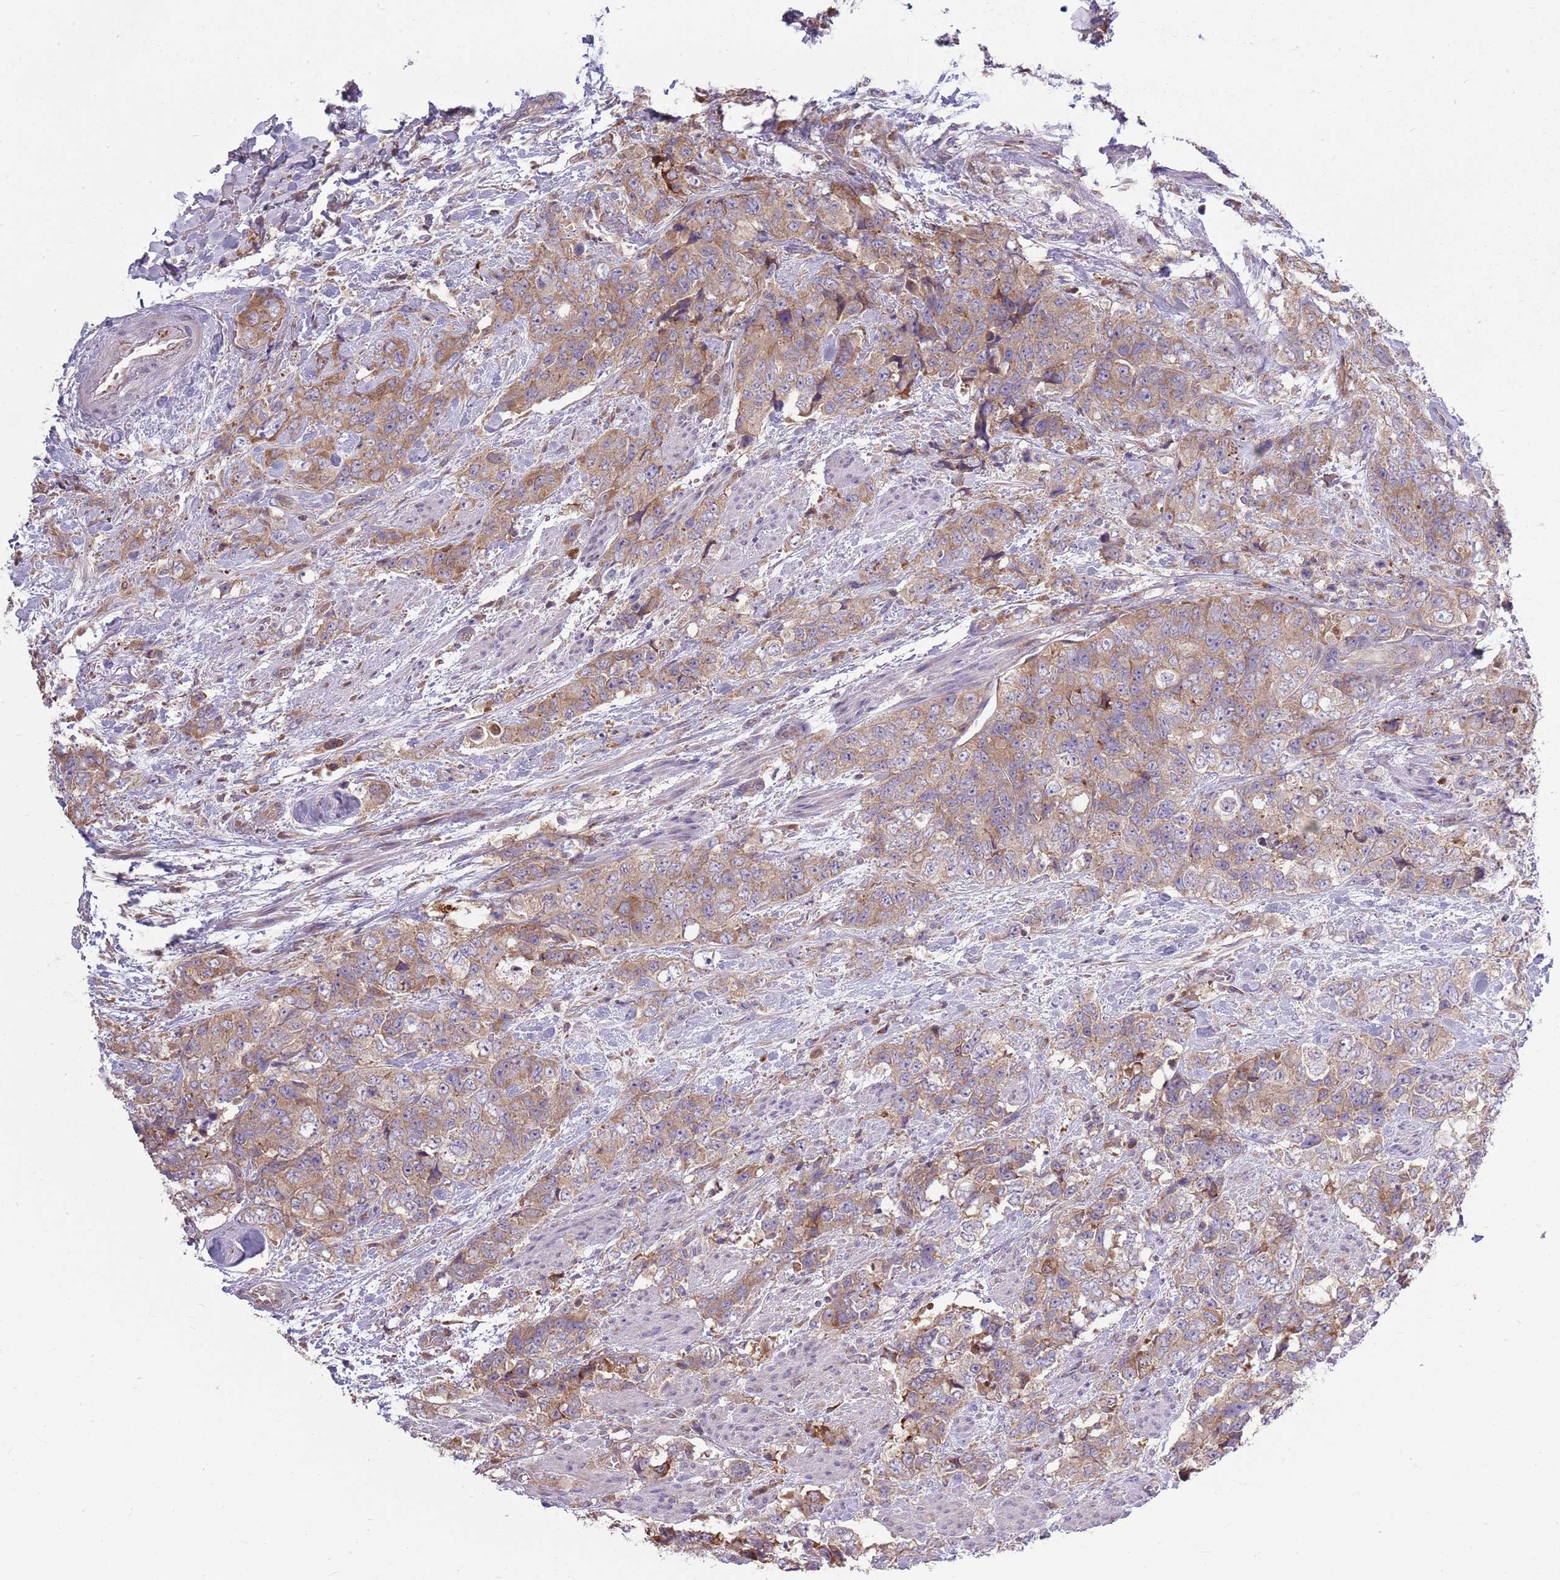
{"staining": {"intensity": "moderate", "quantity": ">75%", "location": "cytoplasmic/membranous"}, "tissue": "urothelial cancer", "cell_type": "Tumor cells", "image_type": "cancer", "snomed": [{"axis": "morphology", "description": "Urothelial carcinoma, High grade"}, {"axis": "topography", "description": "Urinary bladder"}], "caption": "An immunohistochemistry histopathology image of tumor tissue is shown. Protein staining in brown shows moderate cytoplasmic/membranous positivity in urothelial cancer within tumor cells.", "gene": "PPP1R27", "patient": {"sex": "female", "age": 78}}